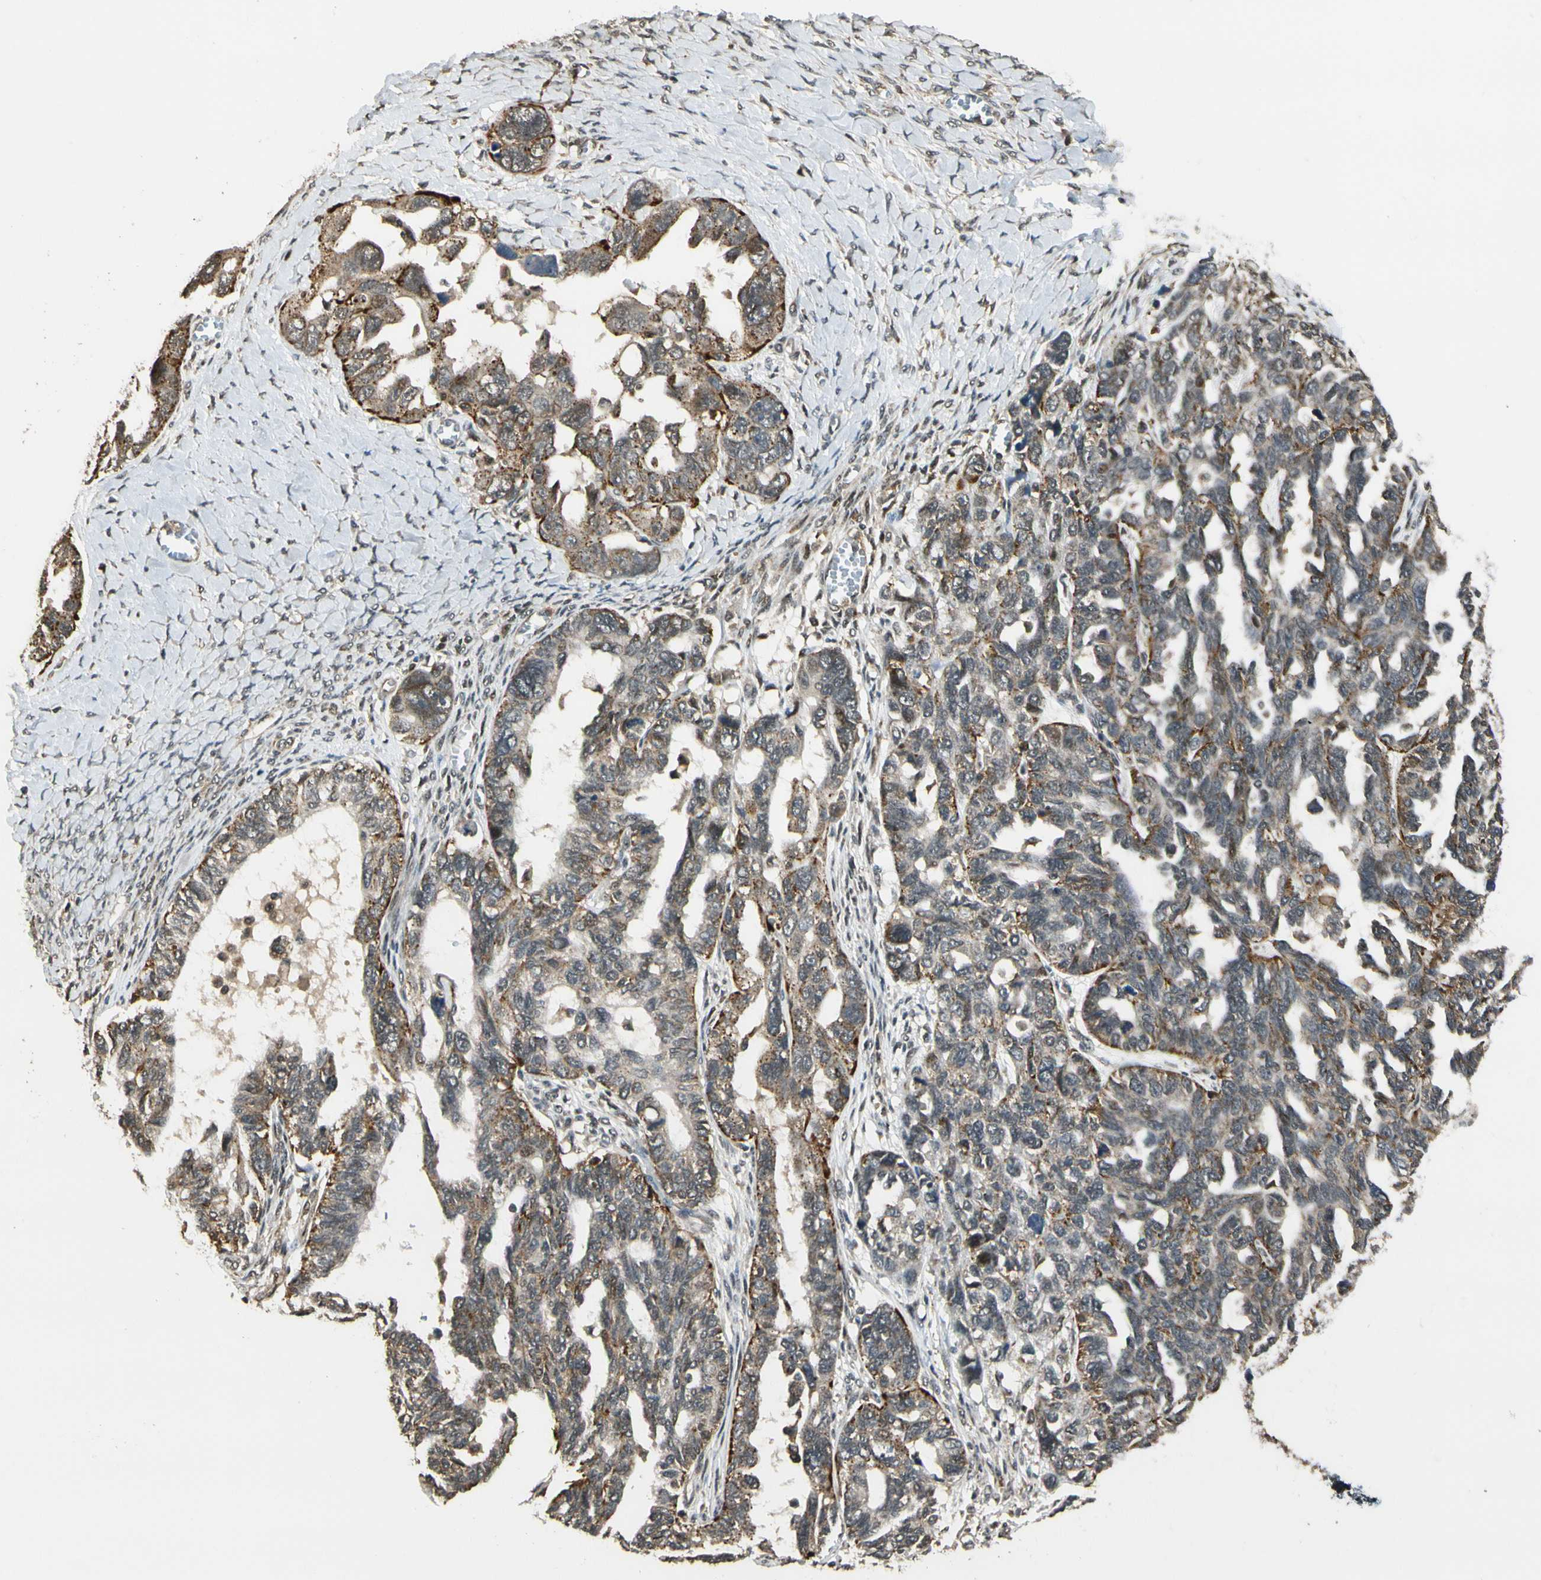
{"staining": {"intensity": "moderate", "quantity": "25%-75%", "location": "cytoplasmic/membranous"}, "tissue": "ovarian cancer", "cell_type": "Tumor cells", "image_type": "cancer", "snomed": [{"axis": "morphology", "description": "Cystadenocarcinoma, serous, NOS"}, {"axis": "topography", "description": "Ovary"}], "caption": "This micrograph demonstrates IHC staining of human ovarian cancer (serous cystadenocarcinoma), with medium moderate cytoplasmic/membranous staining in about 25%-75% of tumor cells.", "gene": "LAMTOR1", "patient": {"sex": "female", "age": 79}}